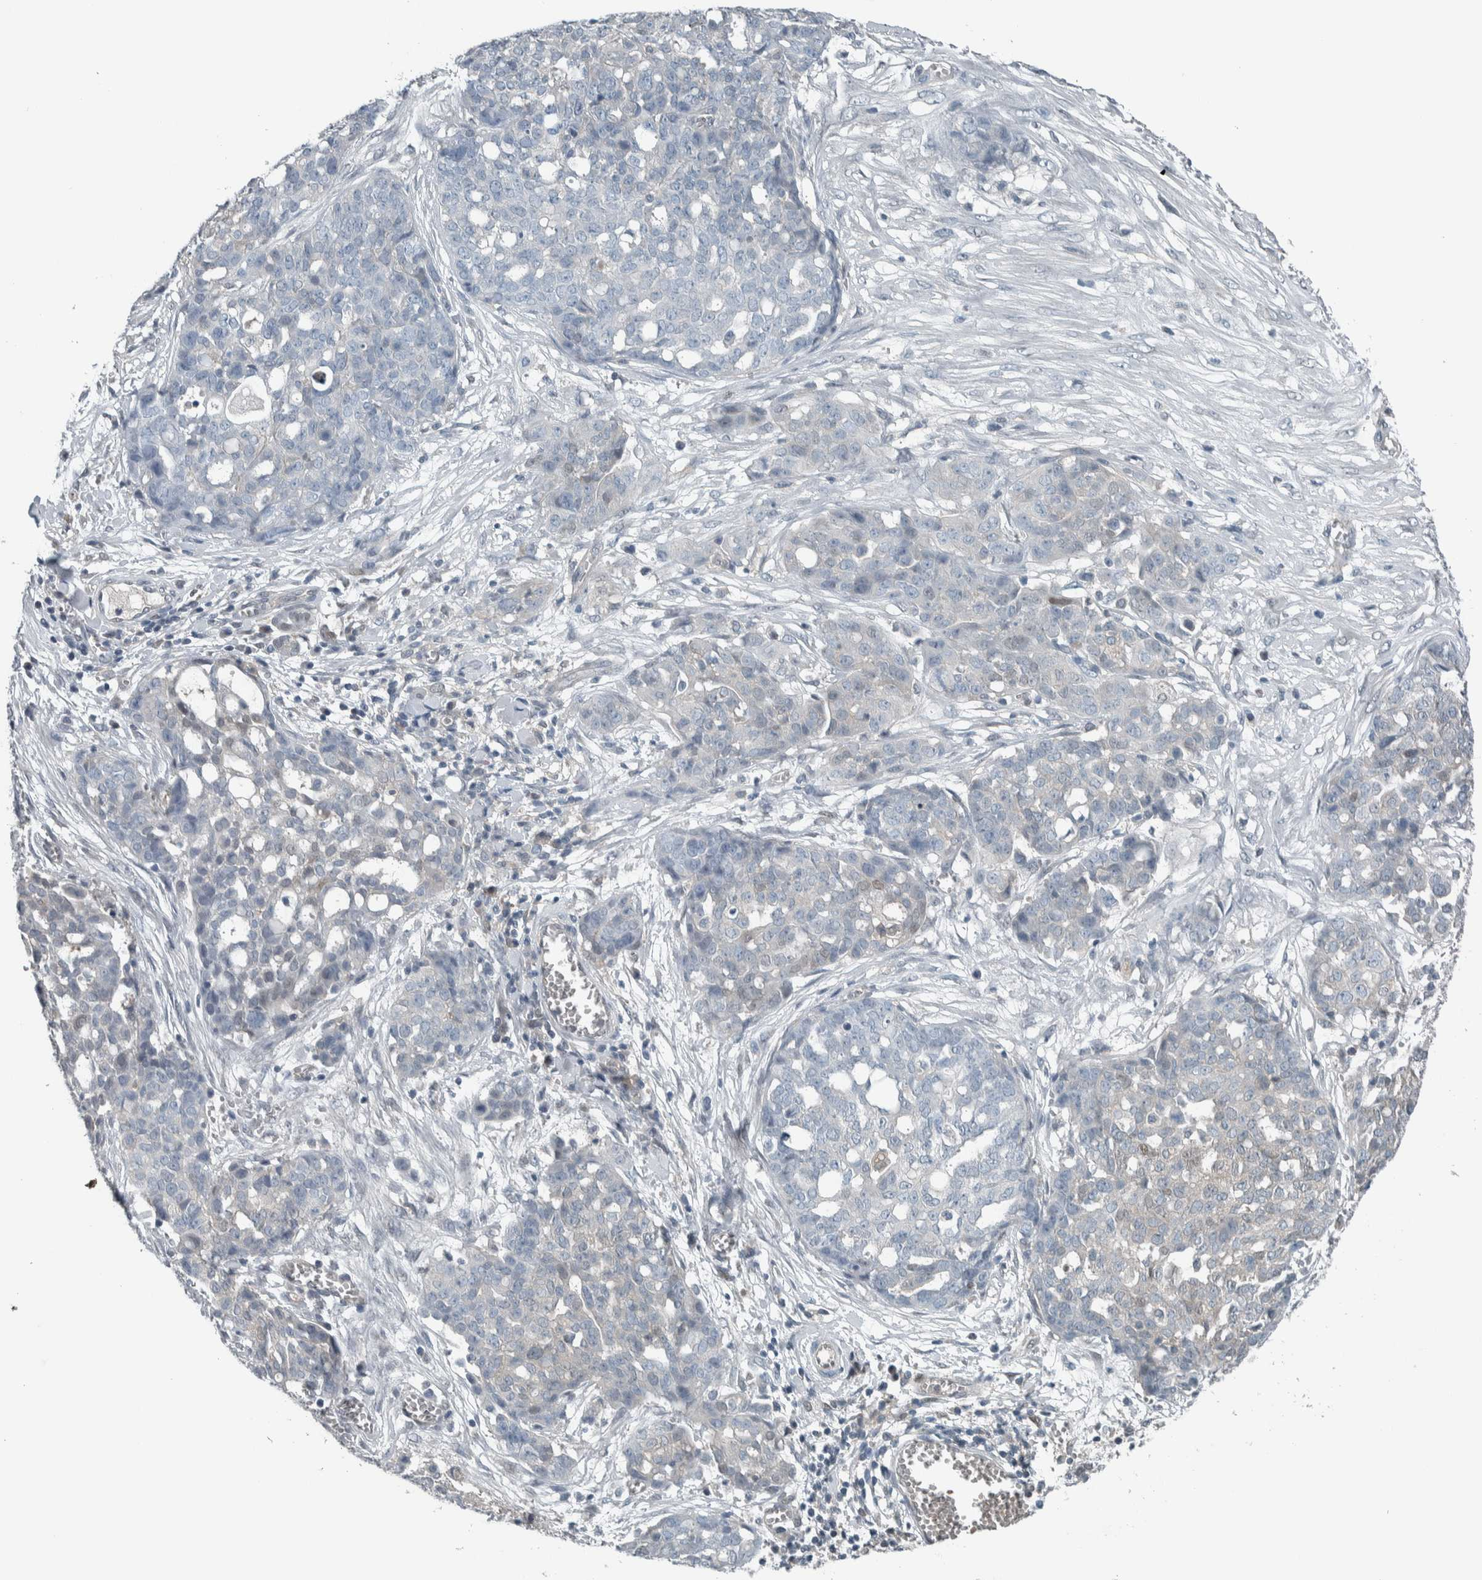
{"staining": {"intensity": "negative", "quantity": "none", "location": "none"}, "tissue": "ovarian cancer", "cell_type": "Tumor cells", "image_type": "cancer", "snomed": [{"axis": "morphology", "description": "Cystadenocarcinoma, serous, NOS"}, {"axis": "topography", "description": "Soft tissue"}, {"axis": "topography", "description": "Ovary"}], "caption": "Human serous cystadenocarcinoma (ovarian) stained for a protein using IHC displays no positivity in tumor cells.", "gene": "ALAD", "patient": {"sex": "female", "age": 57}}